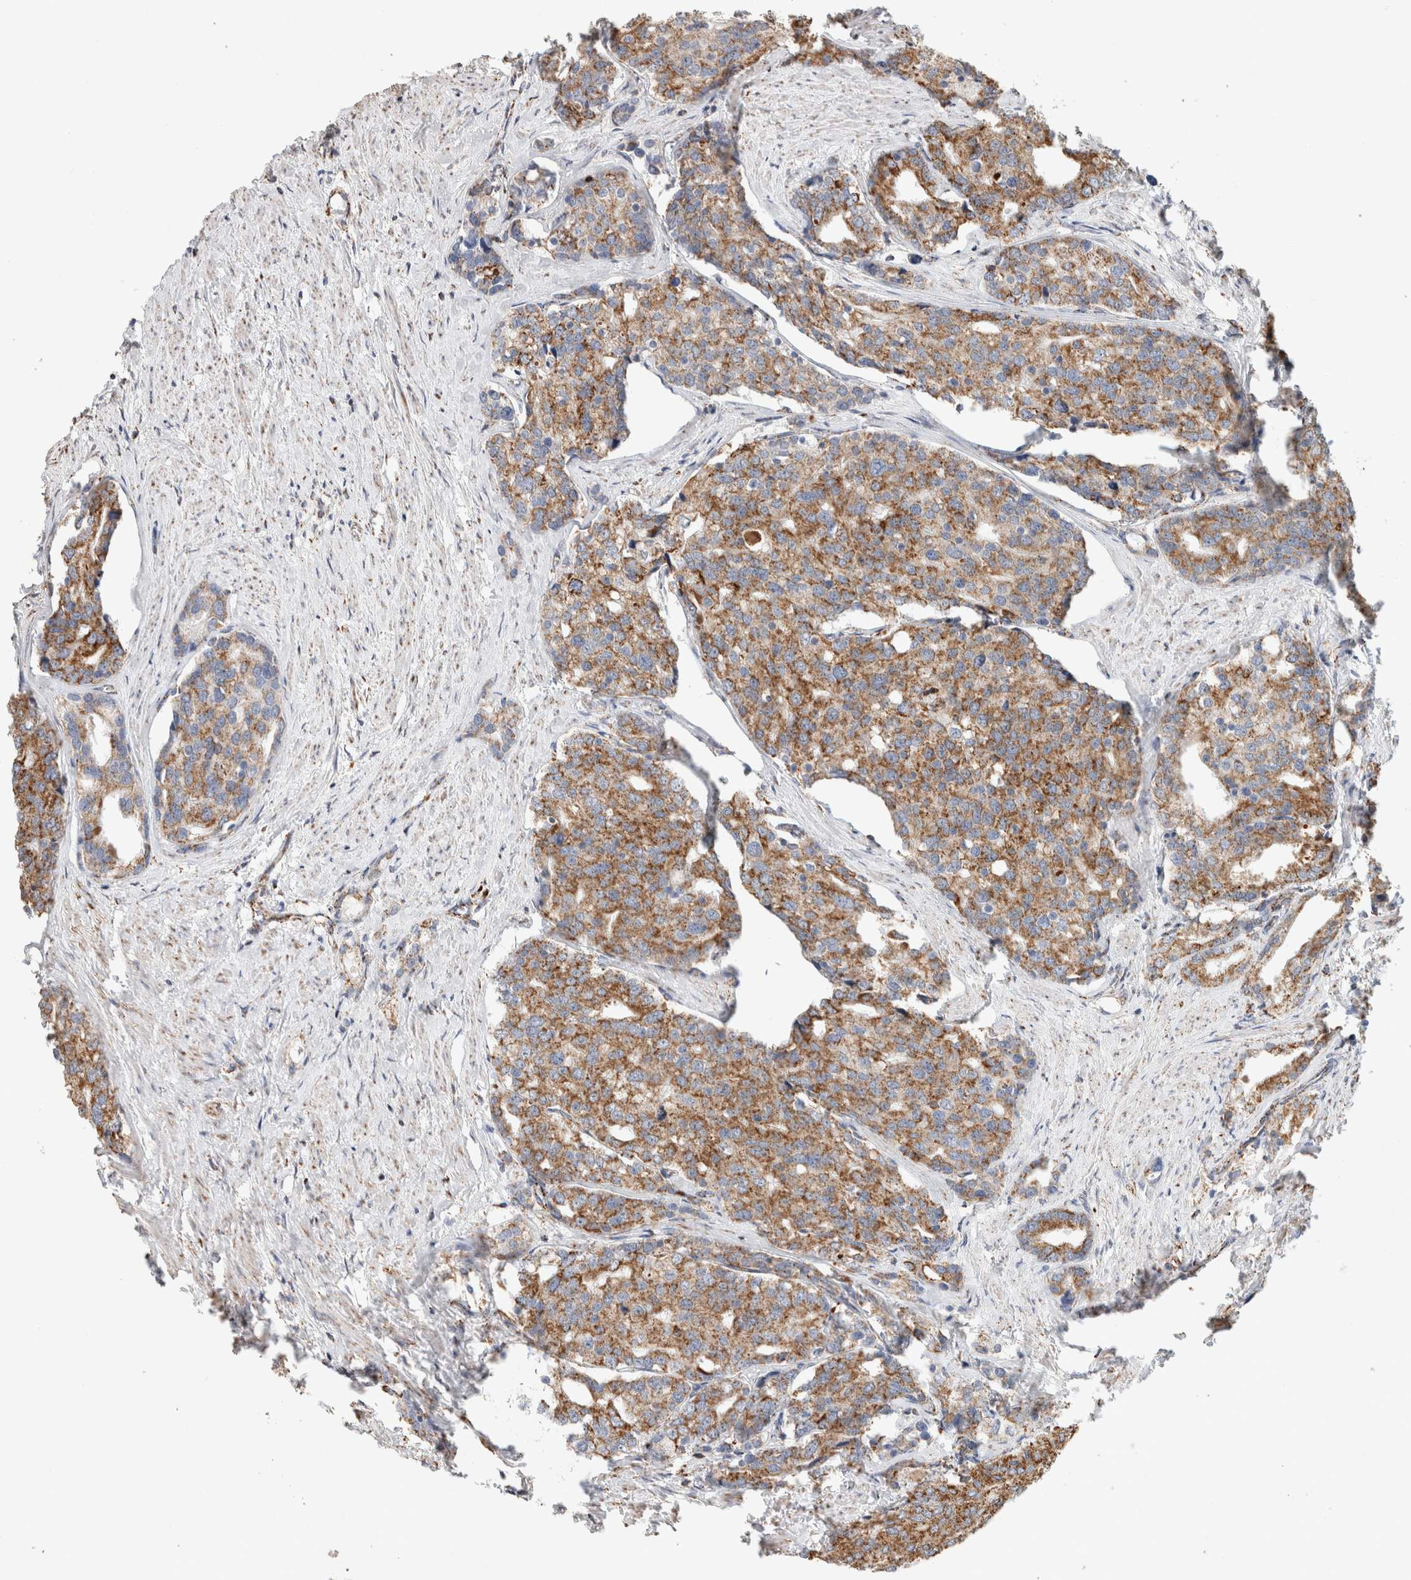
{"staining": {"intensity": "moderate", "quantity": ">75%", "location": "cytoplasmic/membranous"}, "tissue": "prostate cancer", "cell_type": "Tumor cells", "image_type": "cancer", "snomed": [{"axis": "morphology", "description": "Adenocarcinoma, High grade"}, {"axis": "topography", "description": "Prostate"}], "caption": "IHC of prostate adenocarcinoma (high-grade) displays medium levels of moderate cytoplasmic/membranous positivity in about >75% of tumor cells.", "gene": "C1QBP", "patient": {"sex": "male", "age": 50}}